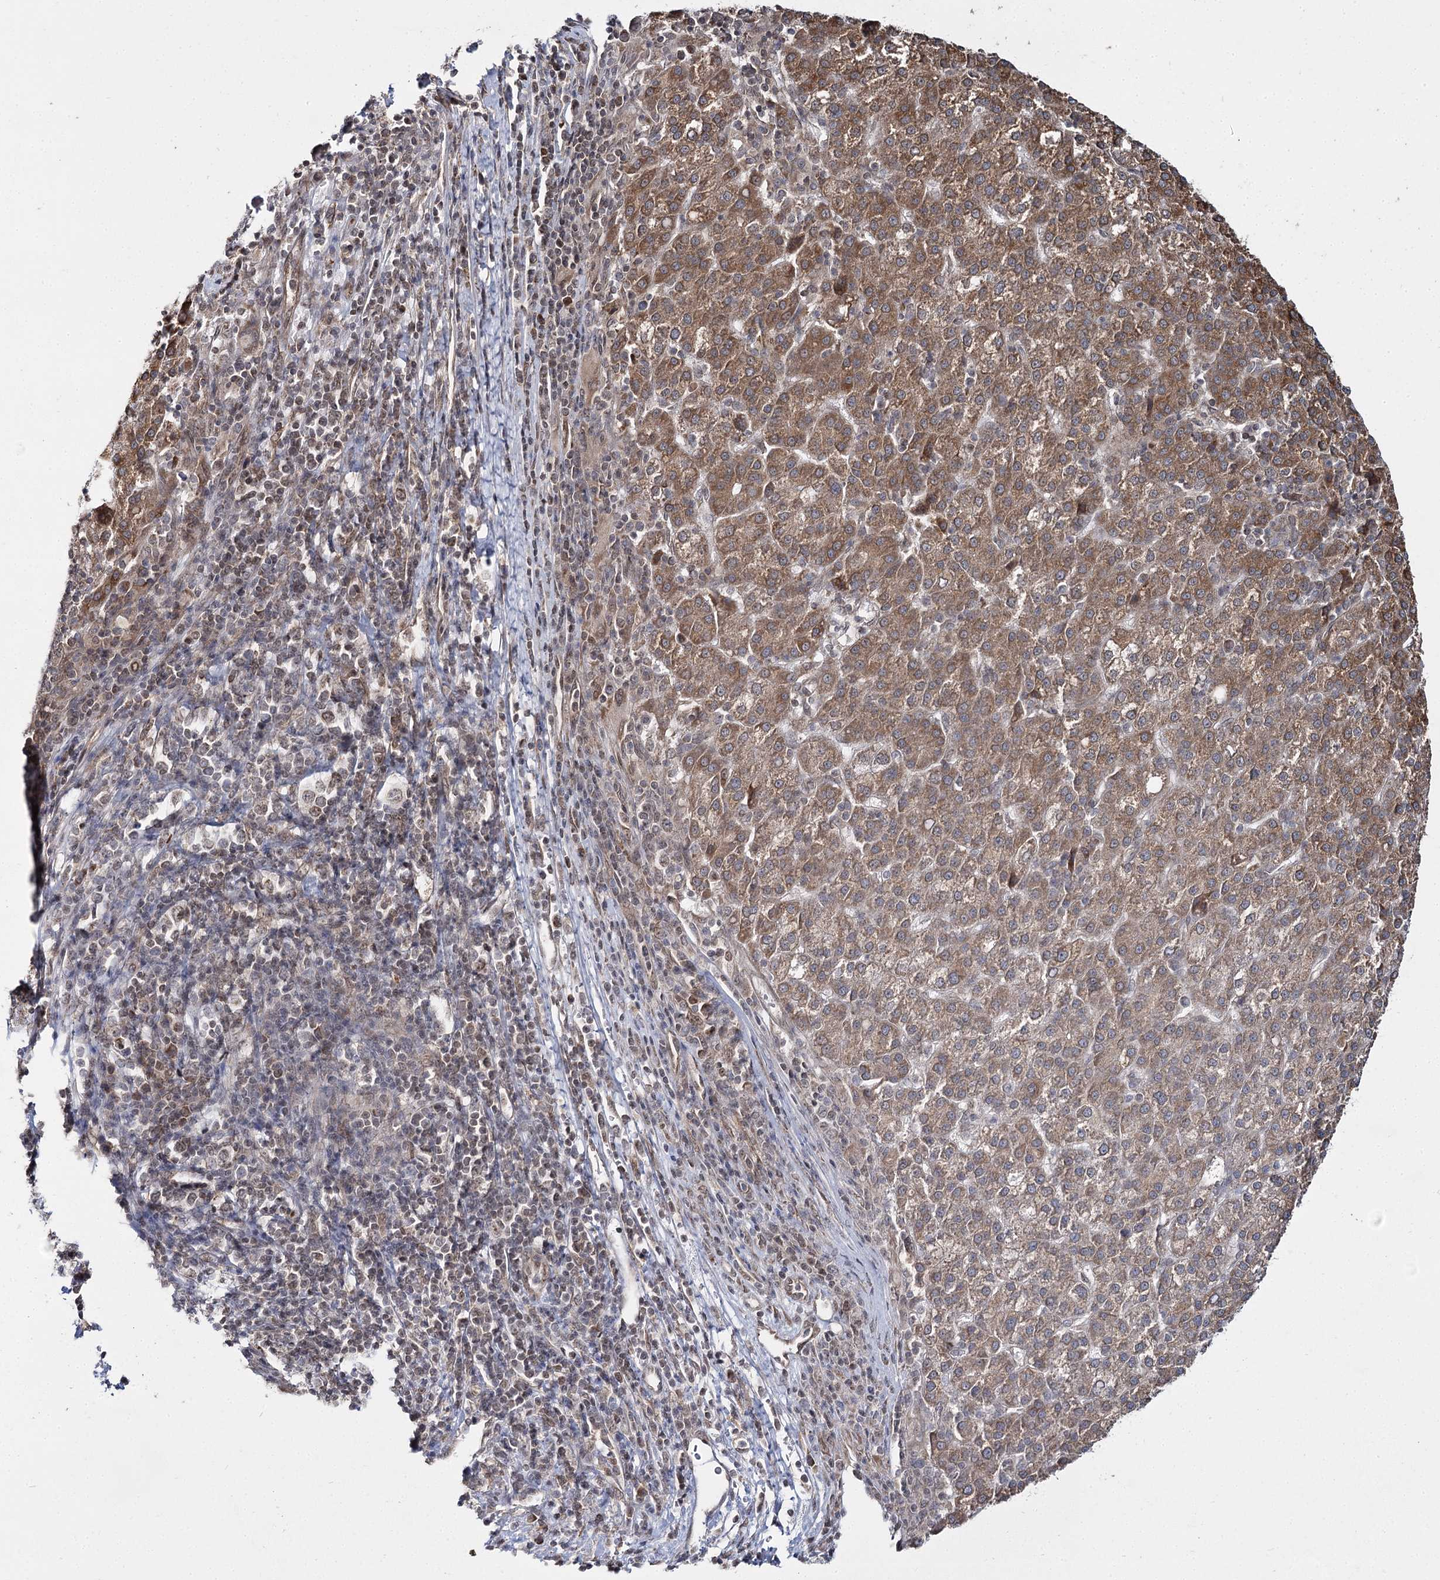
{"staining": {"intensity": "moderate", "quantity": ">75%", "location": "cytoplasmic/membranous"}, "tissue": "liver cancer", "cell_type": "Tumor cells", "image_type": "cancer", "snomed": [{"axis": "morphology", "description": "Carcinoma, Hepatocellular, NOS"}, {"axis": "topography", "description": "Liver"}], "caption": "A brown stain highlights moderate cytoplasmic/membranous staining of a protein in hepatocellular carcinoma (liver) tumor cells.", "gene": "TRNT1", "patient": {"sex": "female", "age": 58}}